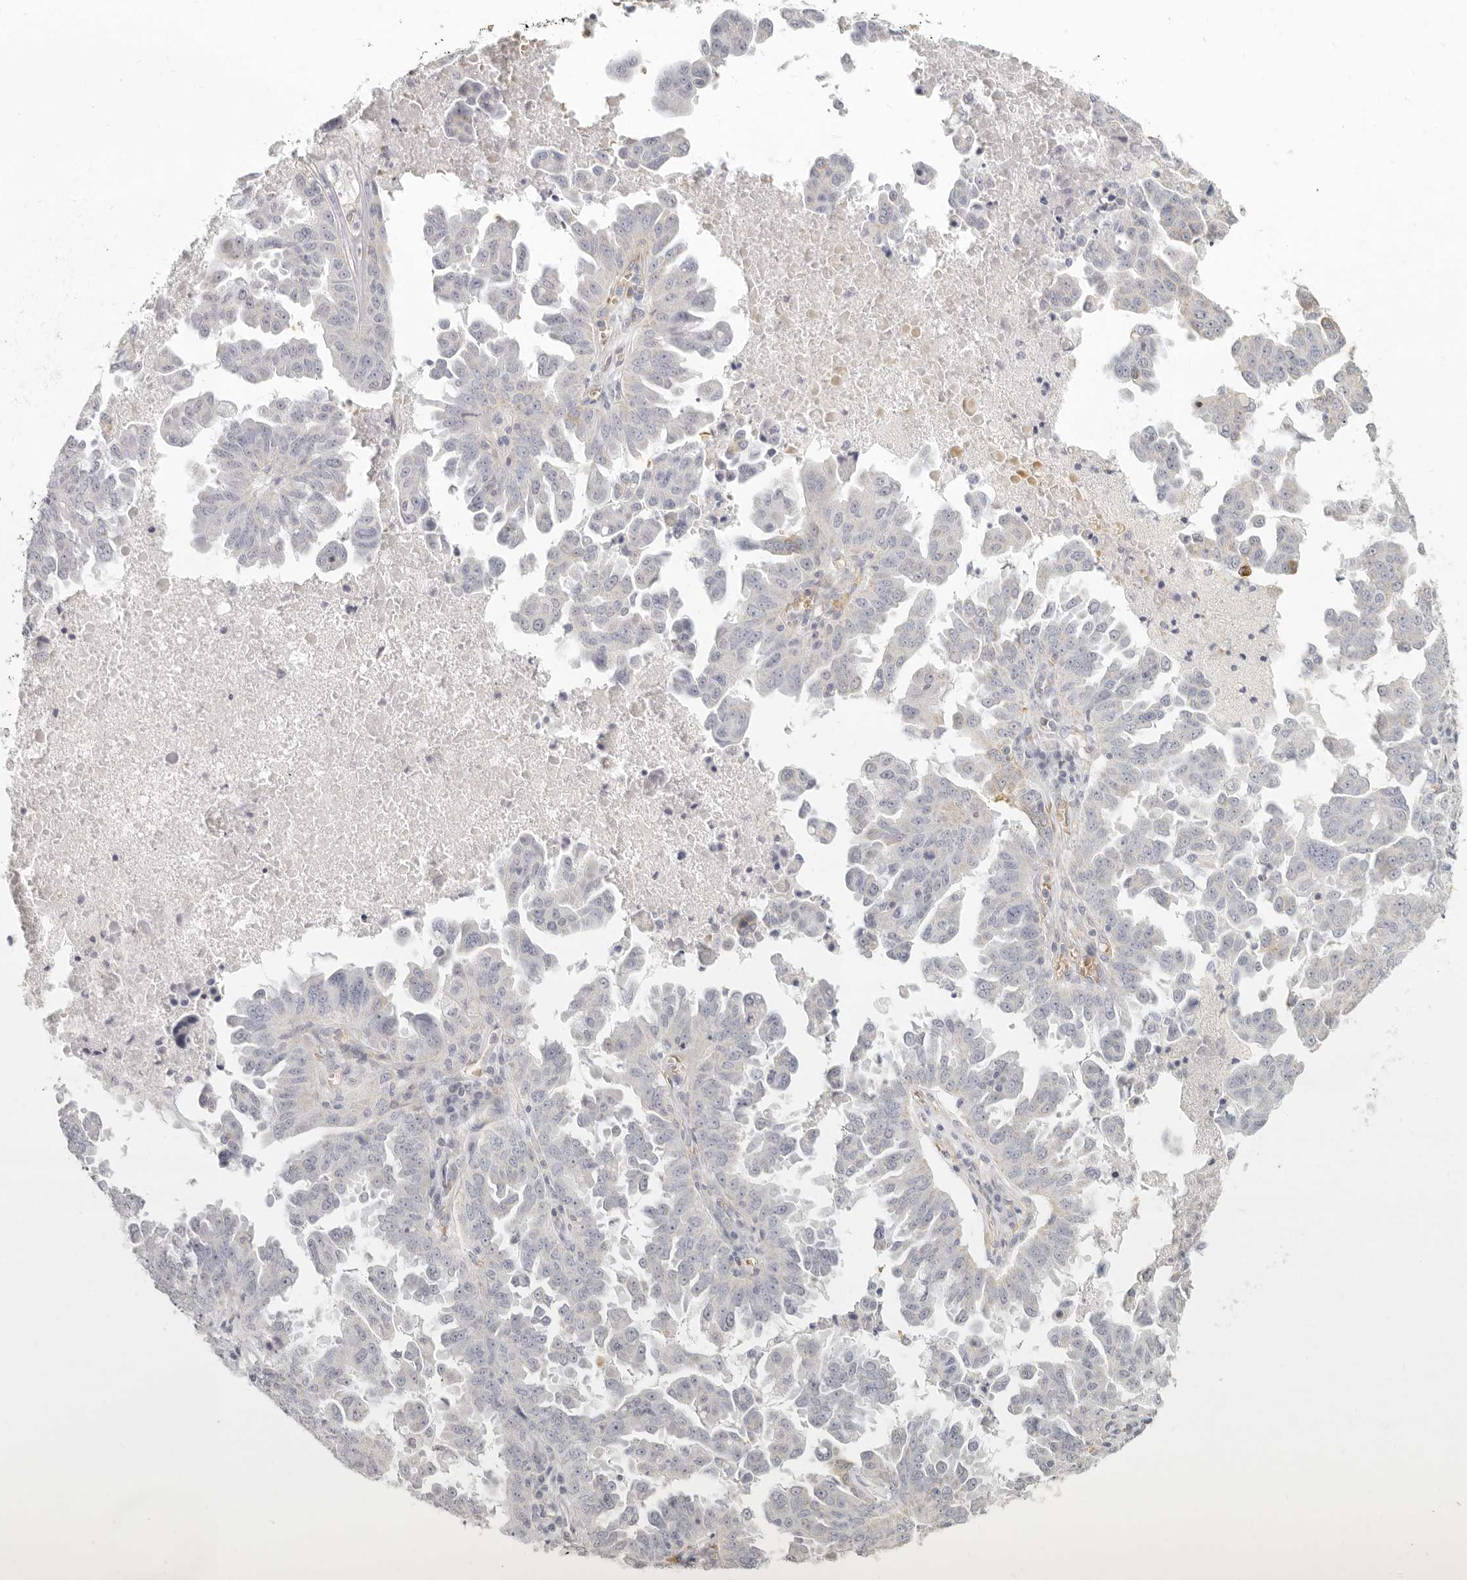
{"staining": {"intensity": "negative", "quantity": "none", "location": "none"}, "tissue": "ovarian cancer", "cell_type": "Tumor cells", "image_type": "cancer", "snomed": [{"axis": "morphology", "description": "Carcinoma, endometroid"}, {"axis": "topography", "description": "Ovary"}], "caption": "A high-resolution image shows immunohistochemistry (IHC) staining of endometroid carcinoma (ovarian), which exhibits no significant expression in tumor cells.", "gene": "NIBAN1", "patient": {"sex": "female", "age": 62}}